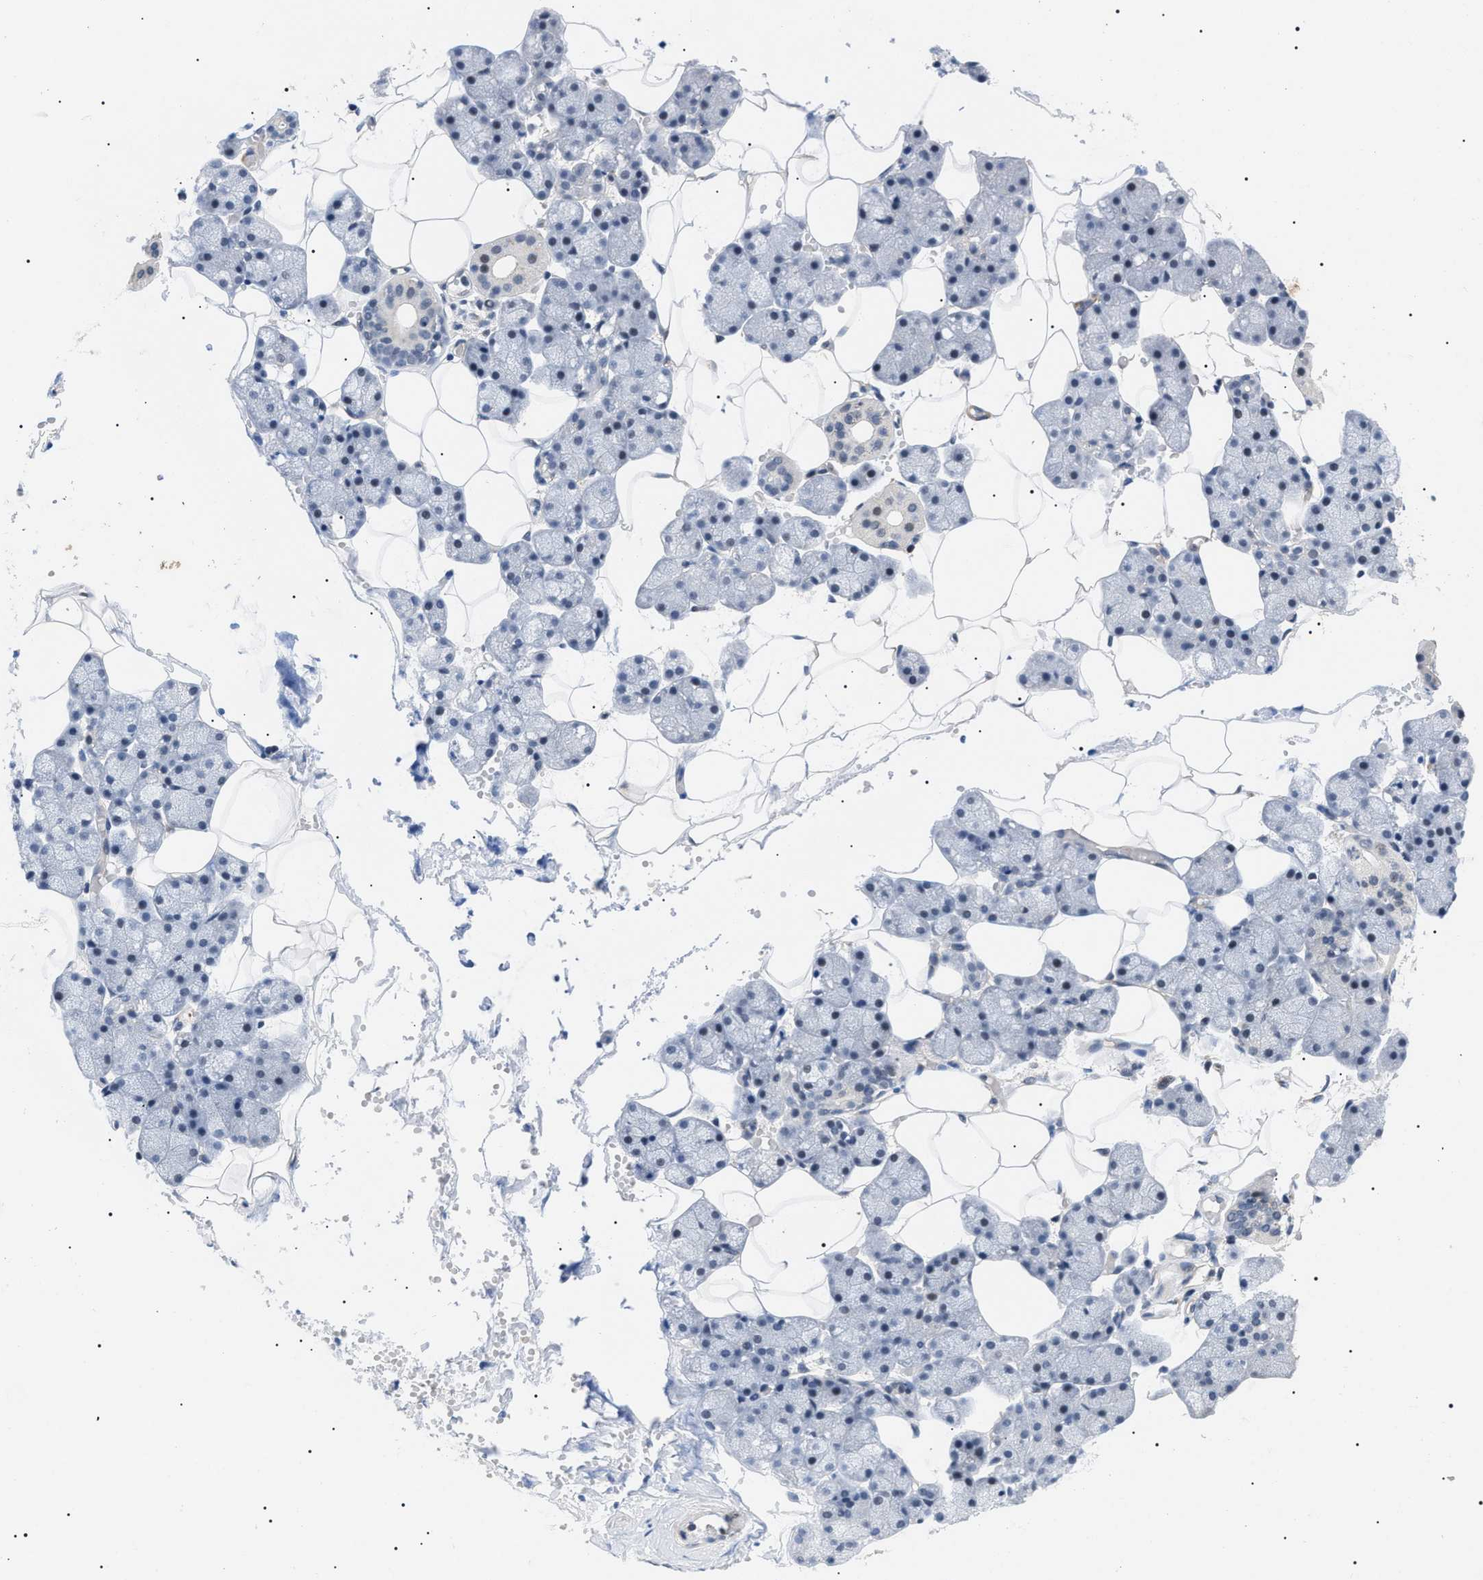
{"staining": {"intensity": "weak", "quantity": "<25%", "location": "nuclear"}, "tissue": "salivary gland", "cell_type": "Glandular cells", "image_type": "normal", "snomed": [{"axis": "morphology", "description": "Normal tissue, NOS"}, {"axis": "topography", "description": "Salivary gland"}], "caption": "Glandular cells show no significant protein staining in benign salivary gland. The staining is performed using DAB (3,3'-diaminobenzidine) brown chromogen with nuclei counter-stained in using hematoxylin.", "gene": "GARRE1", "patient": {"sex": "male", "age": 62}}